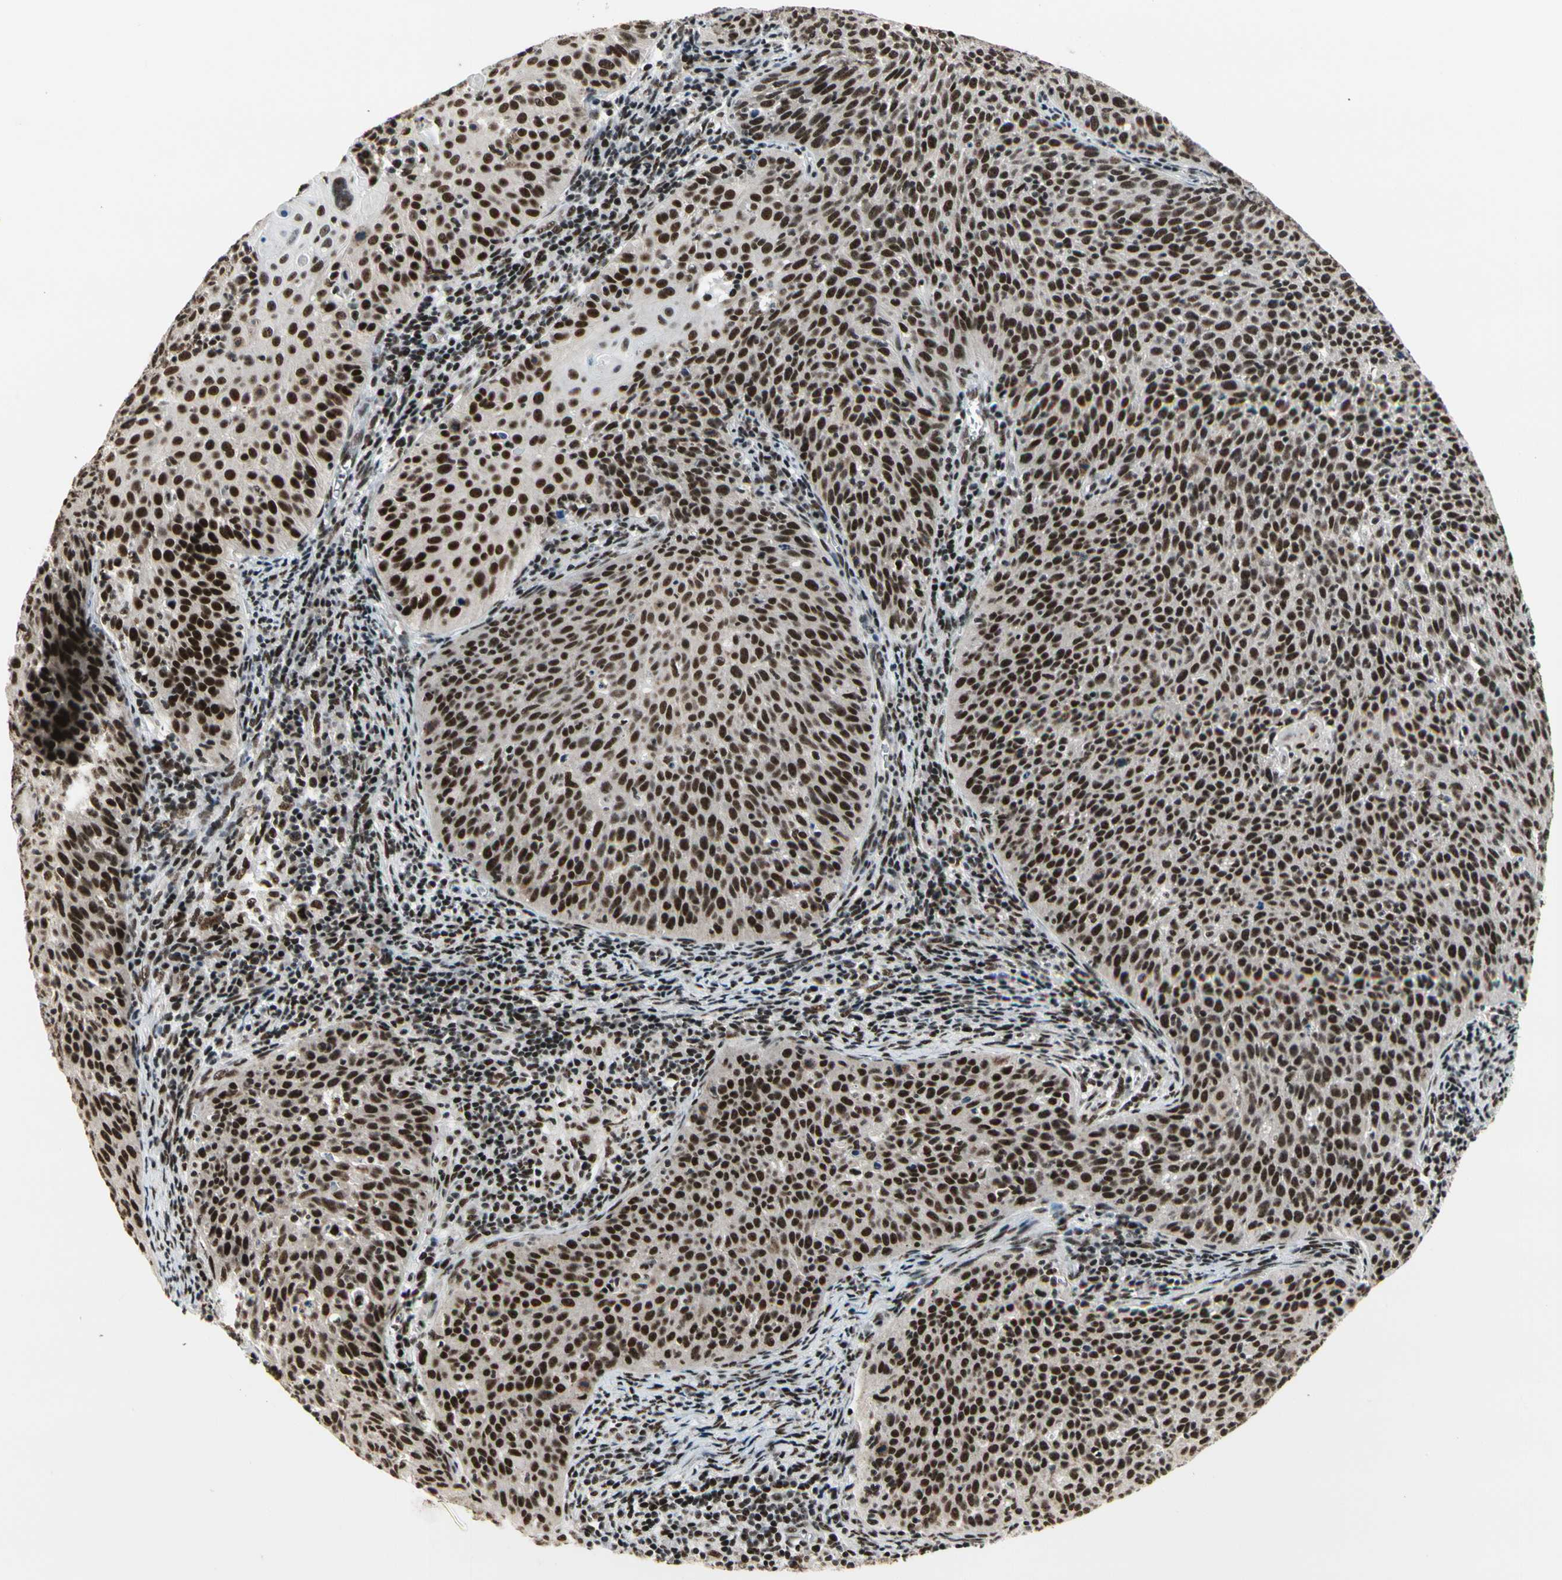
{"staining": {"intensity": "strong", "quantity": ">75%", "location": "nuclear"}, "tissue": "cervical cancer", "cell_type": "Tumor cells", "image_type": "cancer", "snomed": [{"axis": "morphology", "description": "Squamous cell carcinoma, NOS"}, {"axis": "topography", "description": "Cervix"}], "caption": "DAB (3,3'-diaminobenzidine) immunohistochemical staining of human cervical cancer shows strong nuclear protein expression in approximately >75% of tumor cells.", "gene": "SRSF11", "patient": {"sex": "female", "age": 38}}